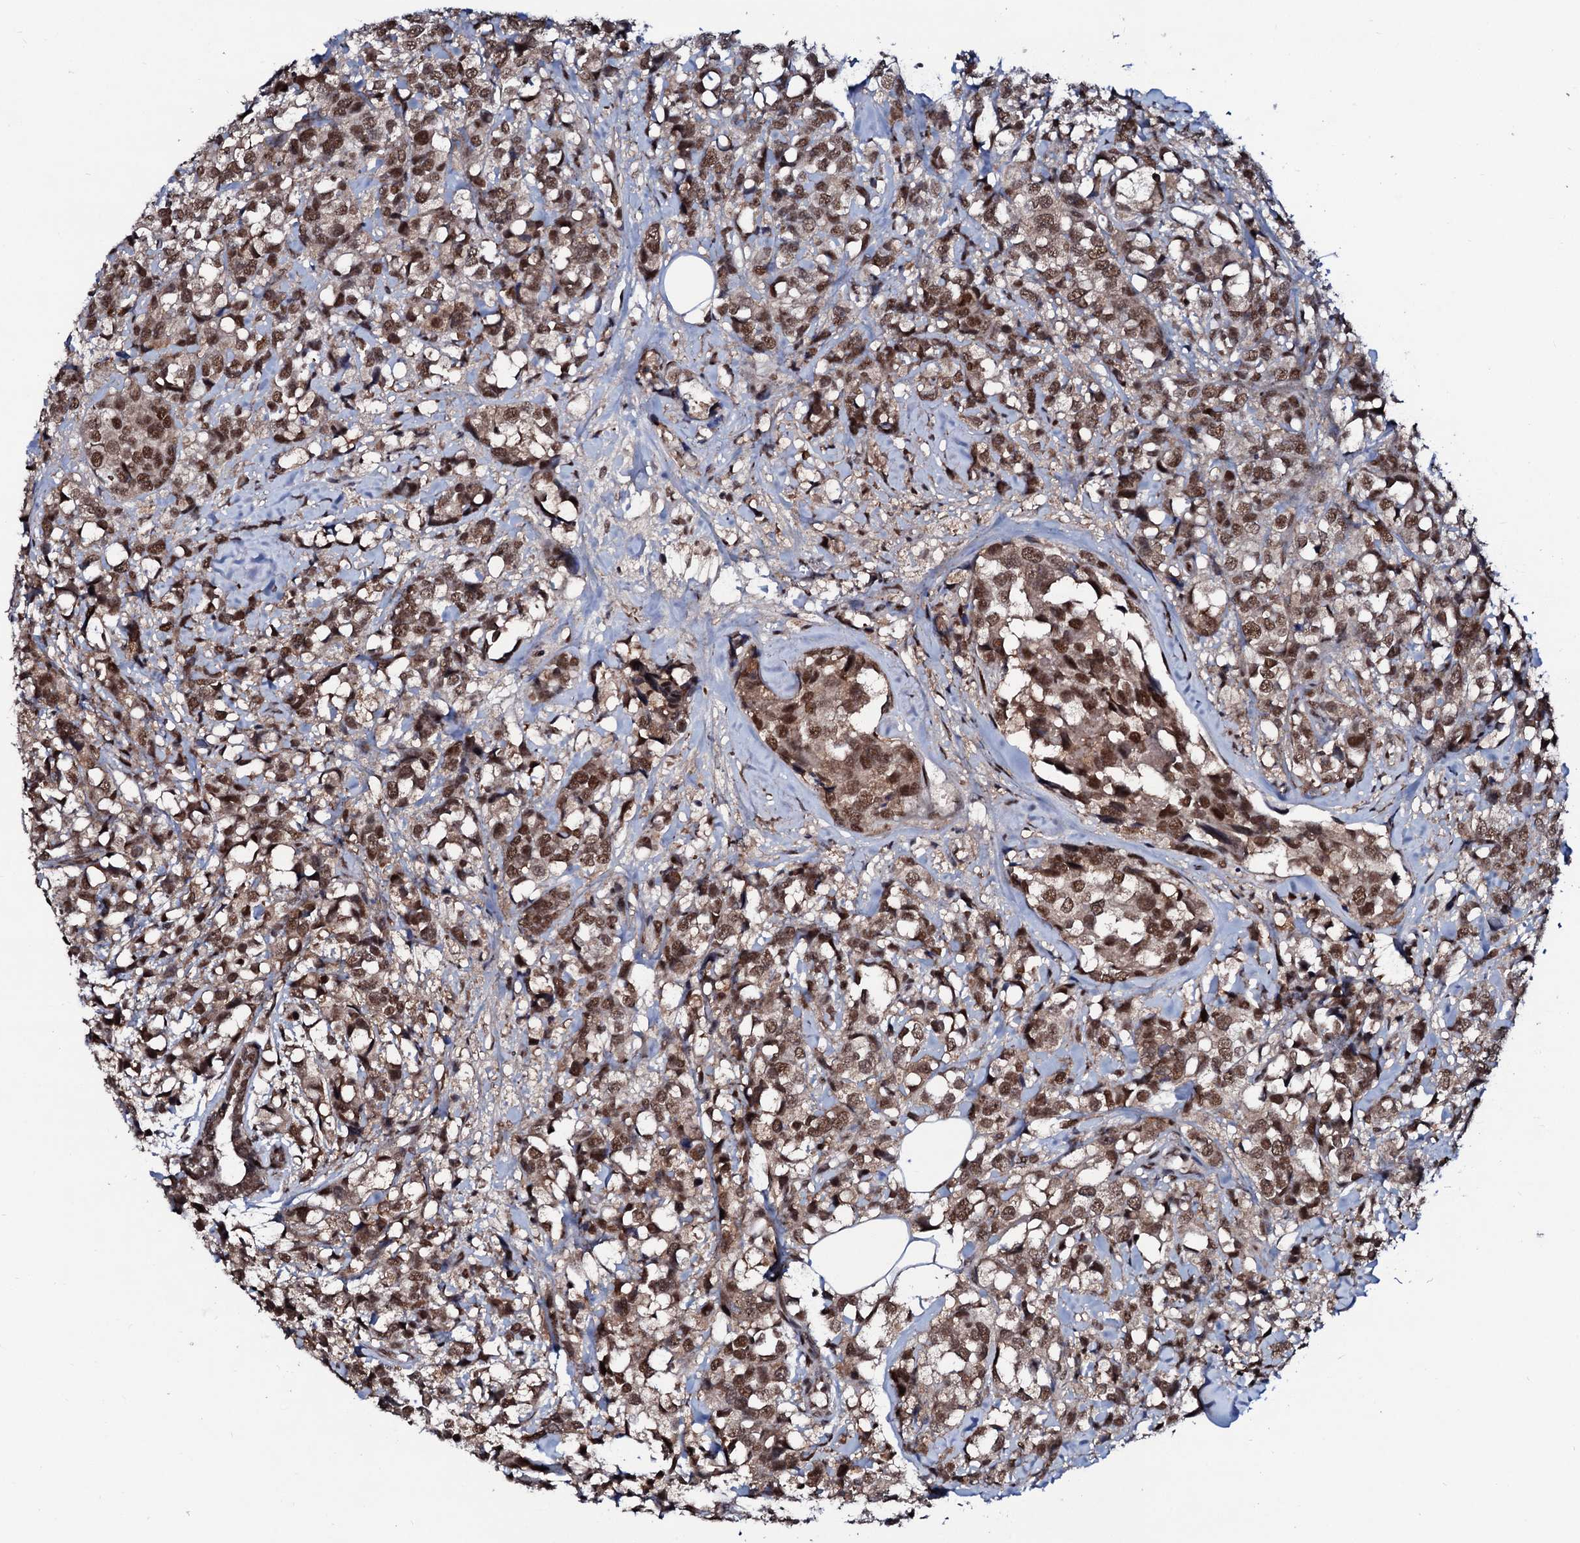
{"staining": {"intensity": "moderate", "quantity": ">75%", "location": "nuclear"}, "tissue": "breast cancer", "cell_type": "Tumor cells", "image_type": "cancer", "snomed": [{"axis": "morphology", "description": "Lobular carcinoma"}, {"axis": "topography", "description": "Breast"}], "caption": "Protein staining demonstrates moderate nuclear staining in approximately >75% of tumor cells in breast cancer.", "gene": "PRPF18", "patient": {"sex": "female", "age": 59}}